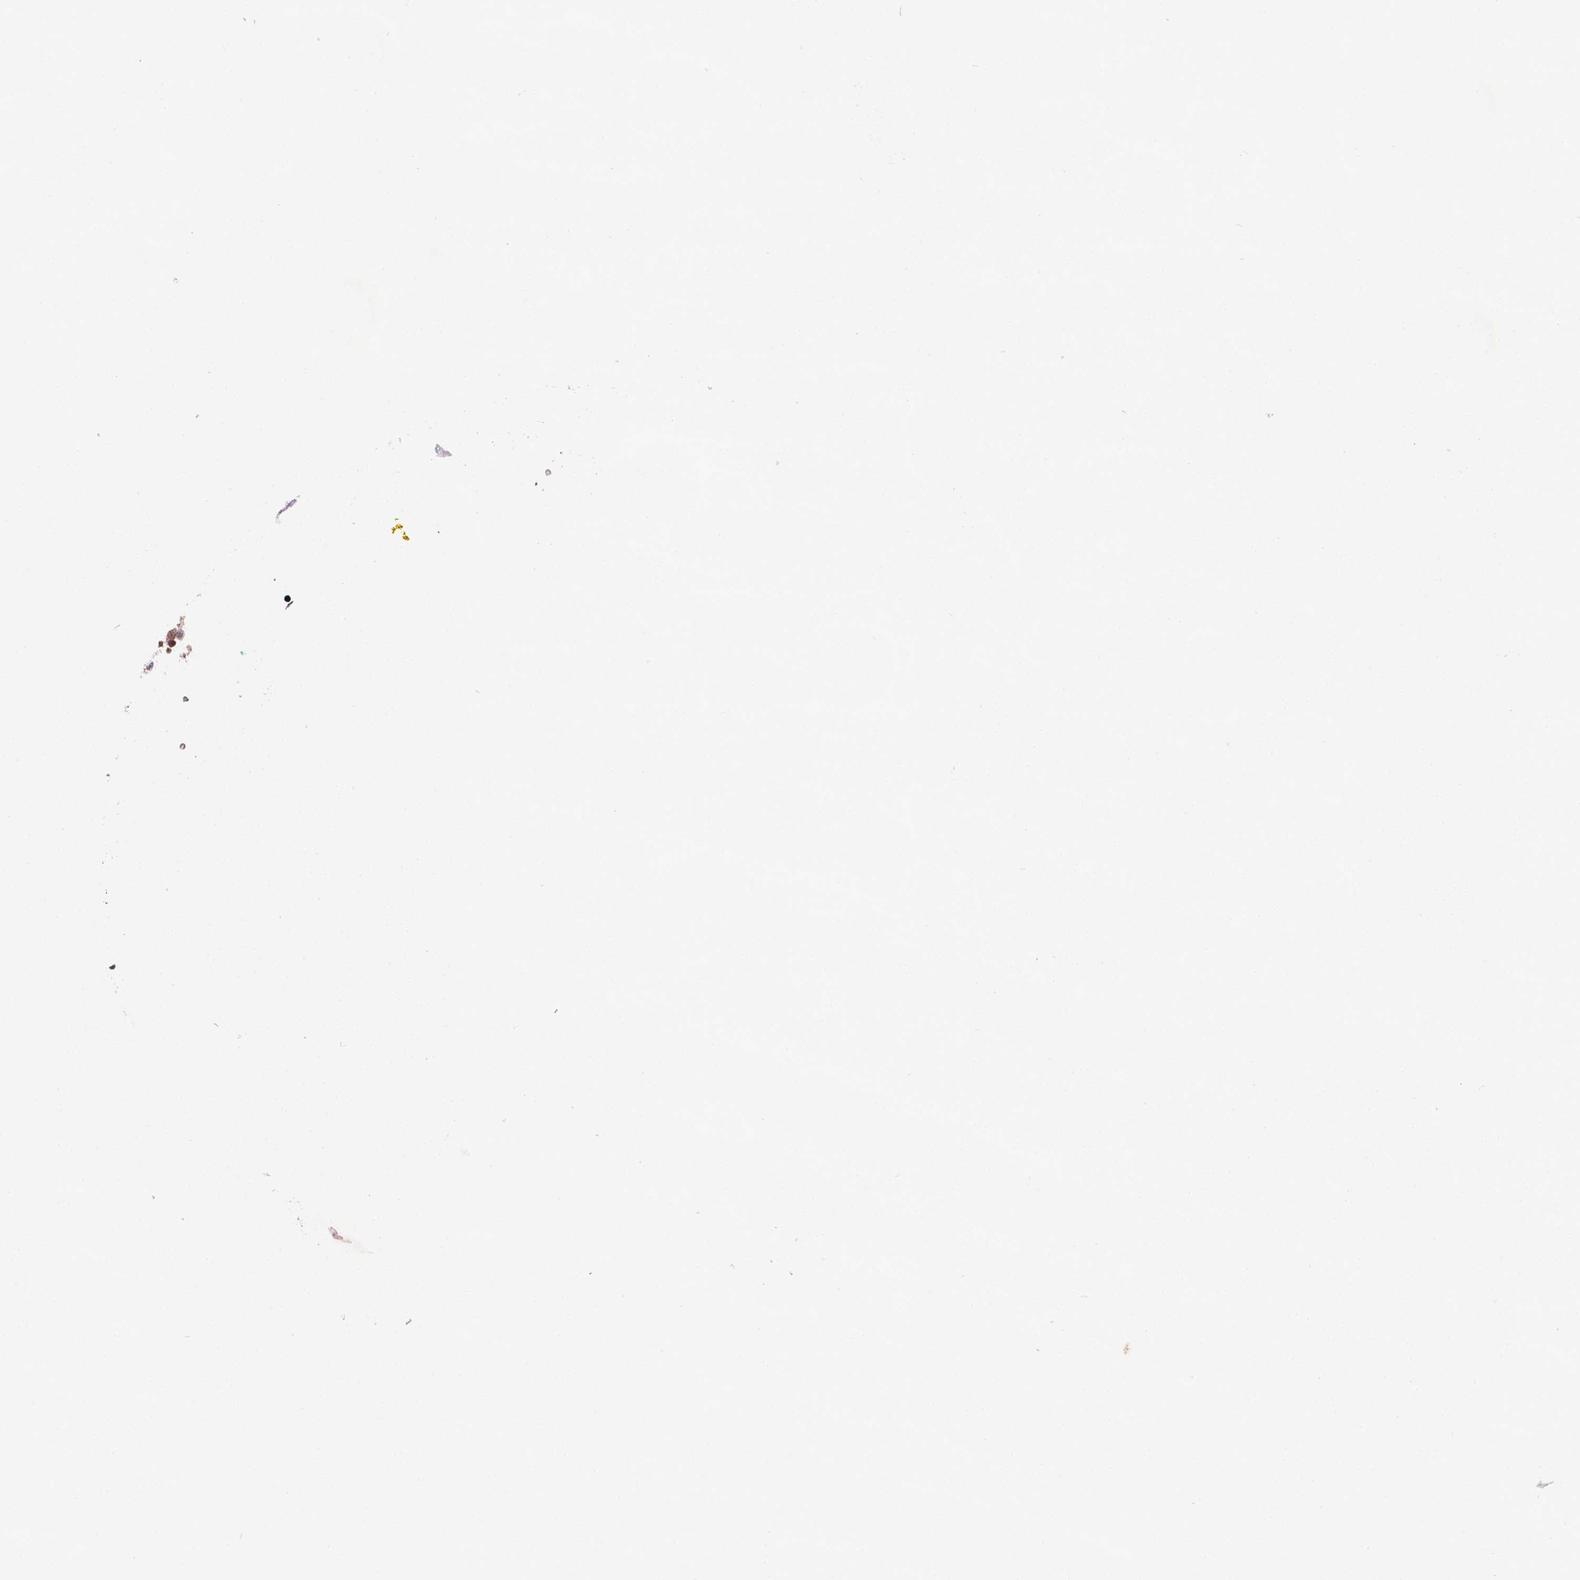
{"staining": {"intensity": "moderate", "quantity": ">75%", "location": "cytoplasmic/membranous,nuclear"}, "tissue": "oral mucosa", "cell_type": "Squamous epithelial cells", "image_type": "normal", "snomed": [{"axis": "morphology", "description": "Normal tissue, NOS"}, {"axis": "topography", "description": "Oral tissue"}], "caption": "IHC image of benign oral mucosa: human oral mucosa stained using immunohistochemistry exhibits medium levels of moderate protein expression localized specifically in the cytoplasmic/membranous,nuclear of squamous epithelial cells, appearing as a cytoplasmic/membranous,nuclear brown color.", "gene": "PLIN3", "patient": {"sex": "female", "age": 85}}